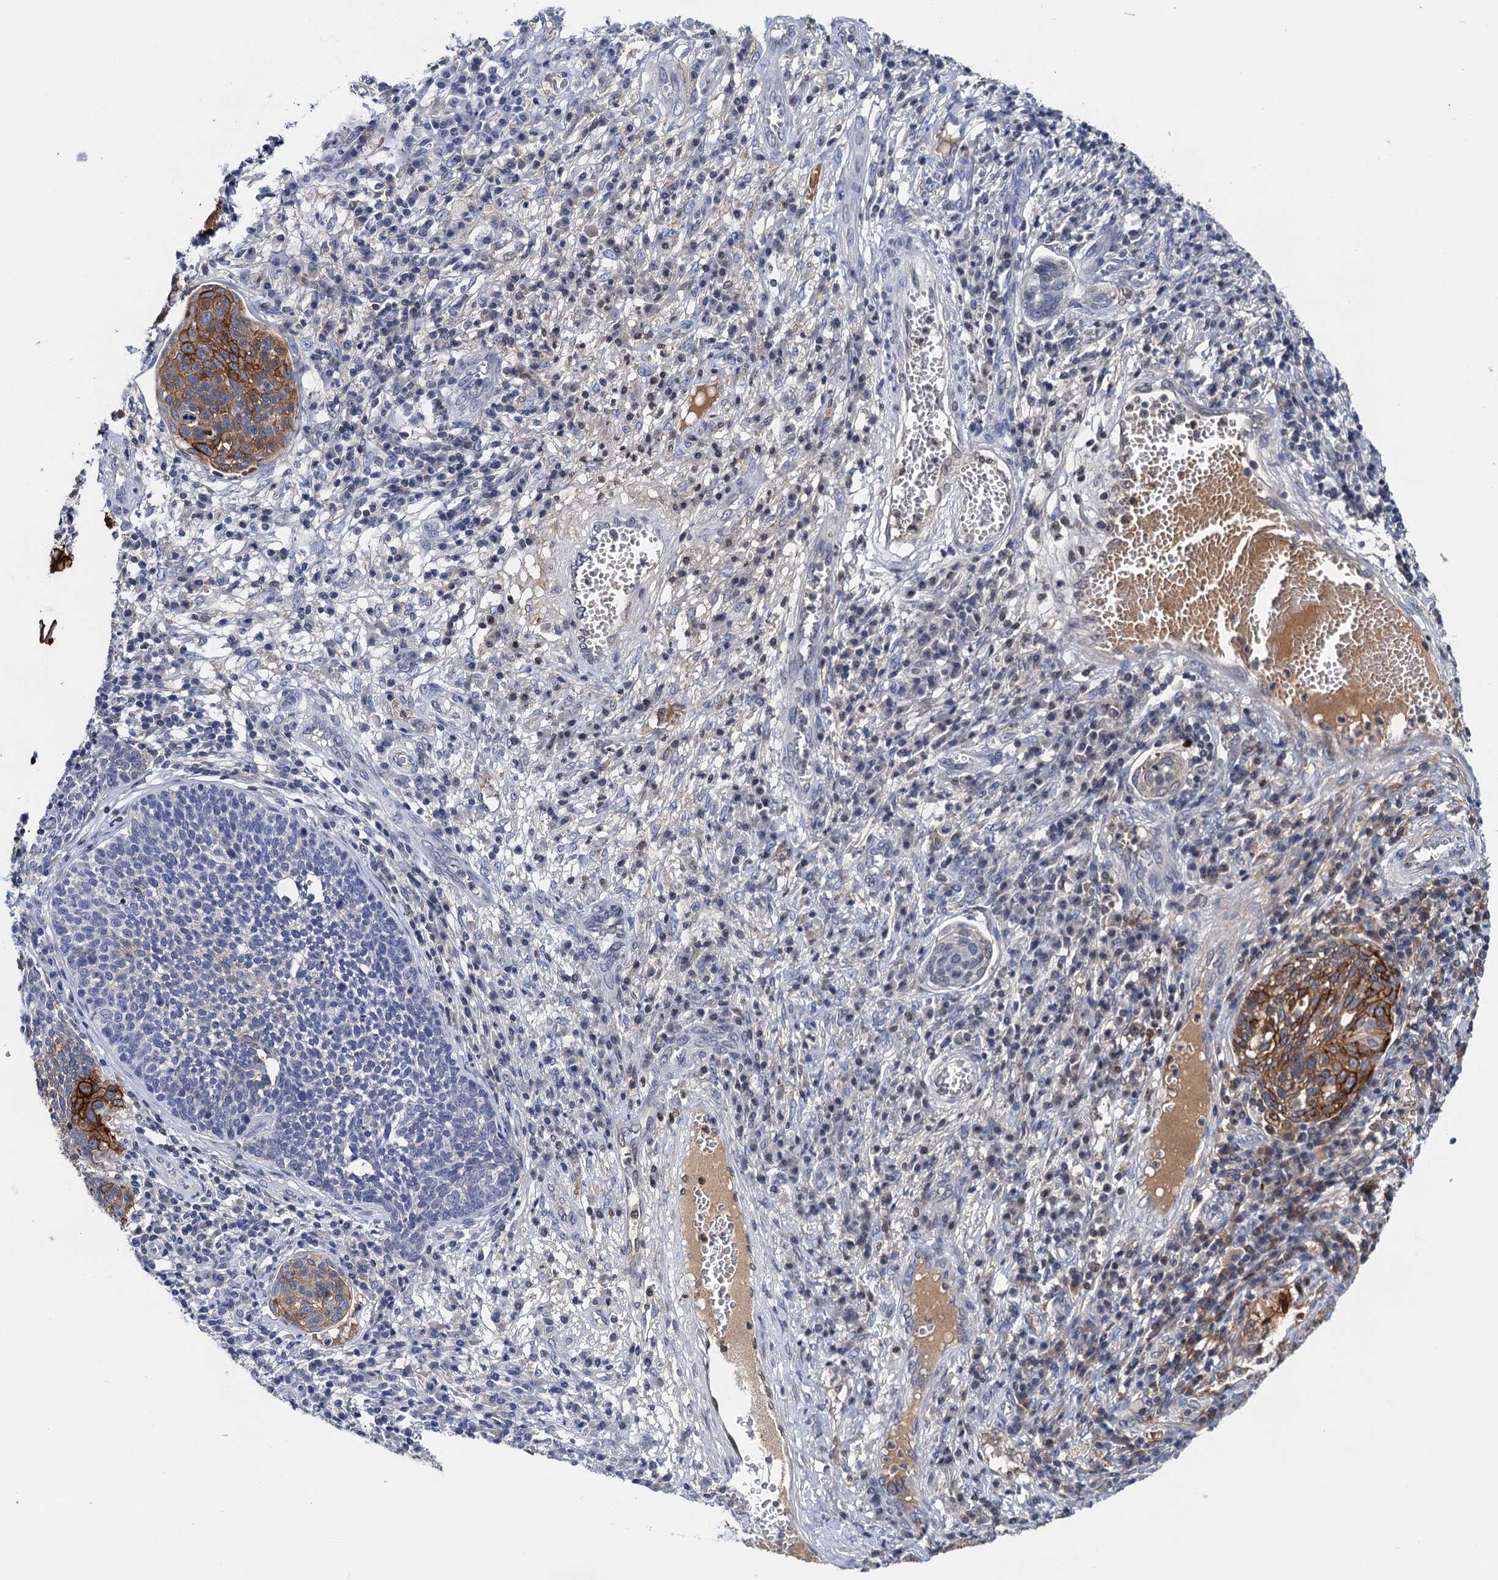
{"staining": {"intensity": "strong", "quantity": "25%-75%", "location": "cytoplasmic/membranous"}, "tissue": "cervical cancer", "cell_type": "Tumor cells", "image_type": "cancer", "snomed": [{"axis": "morphology", "description": "Squamous cell carcinoma, NOS"}, {"axis": "topography", "description": "Cervix"}], "caption": "Cervical cancer stained with DAB (3,3'-diaminobenzidine) immunohistochemistry (IHC) demonstrates high levels of strong cytoplasmic/membranous positivity in about 25%-75% of tumor cells.", "gene": "LYPD3", "patient": {"sex": "female", "age": 34}}